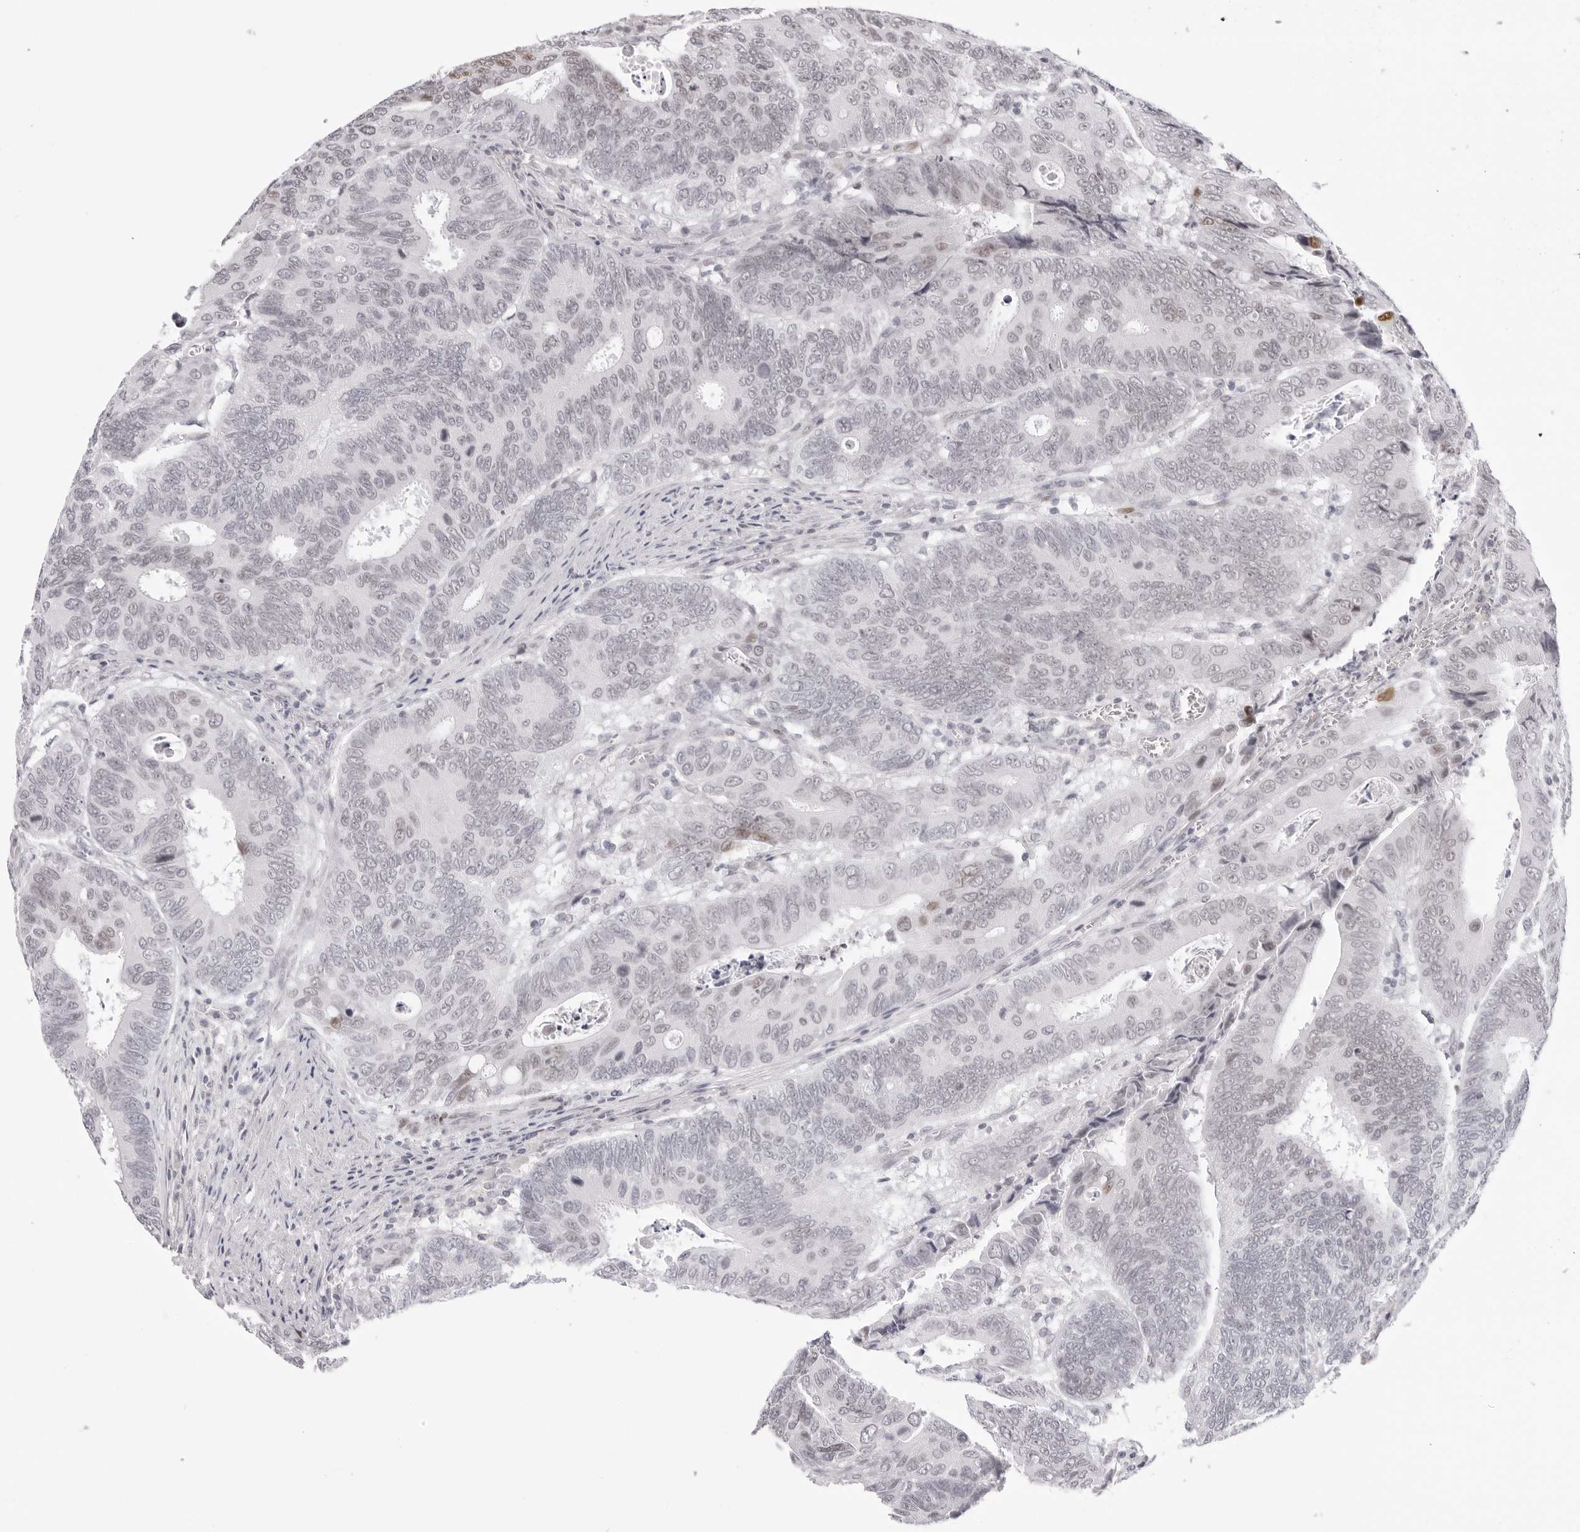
{"staining": {"intensity": "weak", "quantity": "<25%", "location": "nuclear"}, "tissue": "colorectal cancer", "cell_type": "Tumor cells", "image_type": "cancer", "snomed": [{"axis": "morphology", "description": "Adenocarcinoma, NOS"}, {"axis": "topography", "description": "Colon"}], "caption": "This is an IHC image of adenocarcinoma (colorectal). There is no positivity in tumor cells.", "gene": "MAFK", "patient": {"sex": "male", "age": 72}}